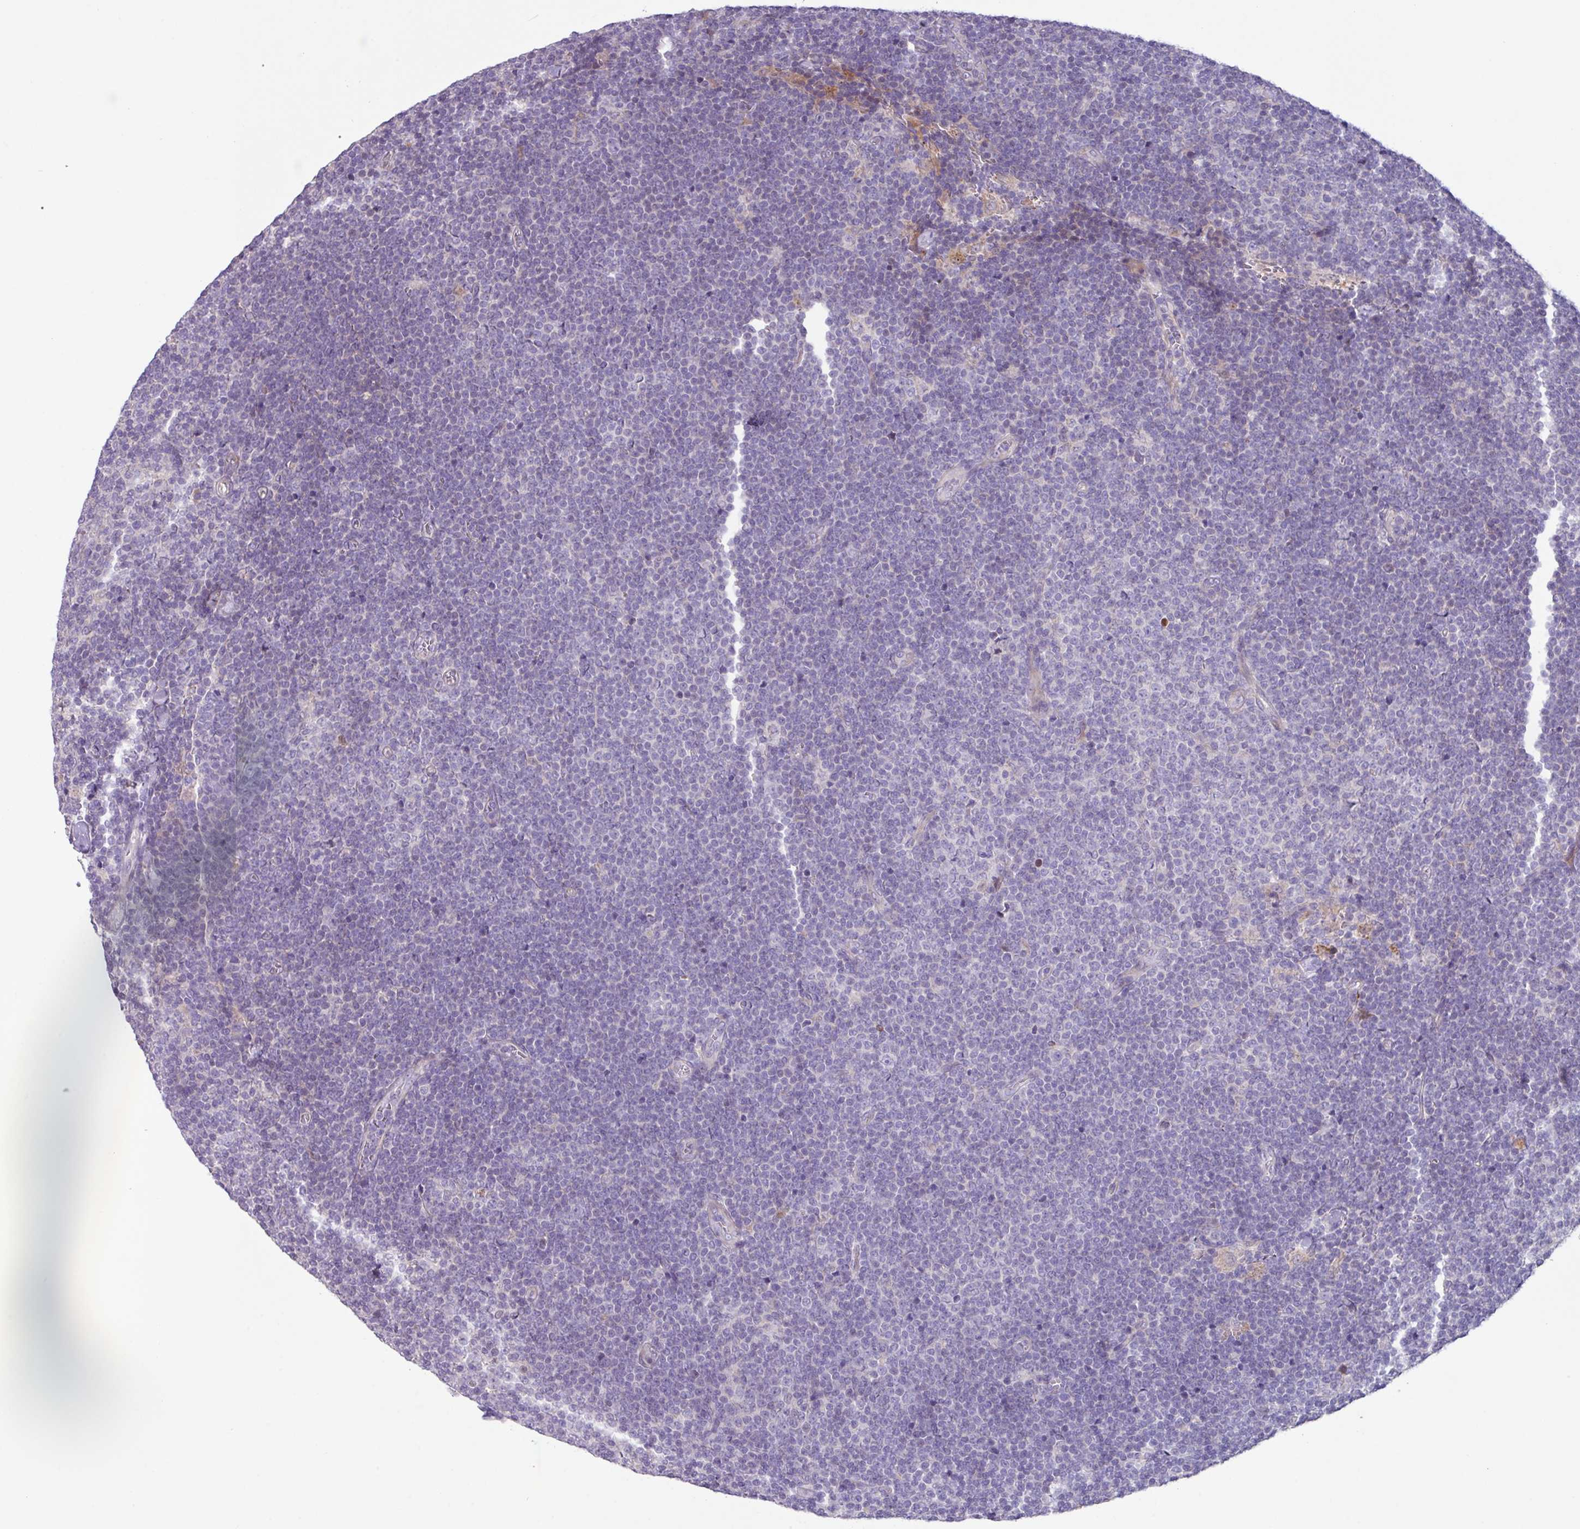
{"staining": {"intensity": "negative", "quantity": "none", "location": "none"}, "tissue": "lymphoma", "cell_type": "Tumor cells", "image_type": "cancer", "snomed": [{"axis": "morphology", "description": "Malignant lymphoma, non-Hodgkin's type, Low grade"}, {"axis": "topography", "description": "Lymph node"}], "caption": "This is an IHC image of malignant lymphoma, non-Hodgkin's type (low-grade). There is no staining in tumor cells.", "gene": "IQCJ", "patient": {"sex": "male", "age": 48}}